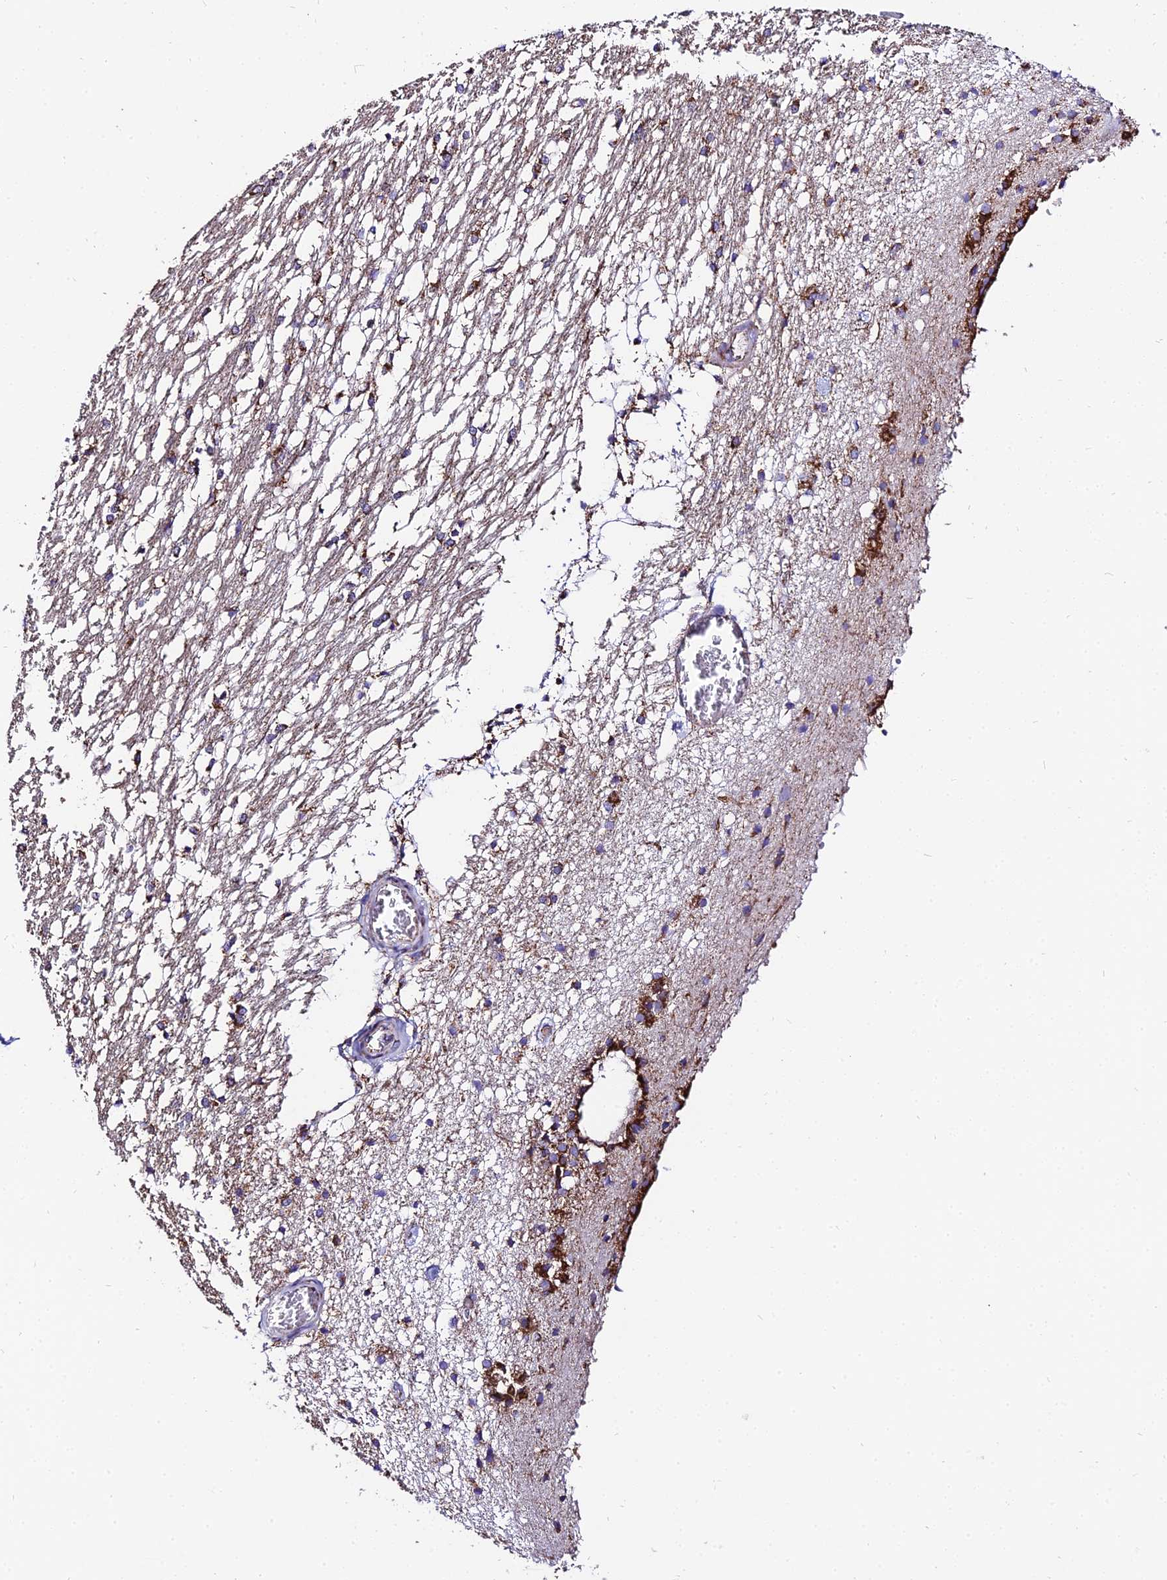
{"staining": {"intensity": "moderate", "quantity": "25%-75%", "location": "cytoplasmic/membranous"}, "tissue": "caudate", "cell_type": "Glial cells", "image_type": "normal", "snomed": [{"axis": "morphology", "description": "Normal tissue, NOS"}, {"axis": "topography", "description": "Lateral ventricle wall"}], "caption": "The image reveals immunohistochemical staining of unremarkable caudate. There is moderate cytoplasmic/membranous expression is present in approximately 25%-75% of glial cells.", "gene": "OCIAD1", "patient": {"sex": "female", "age": 19}}